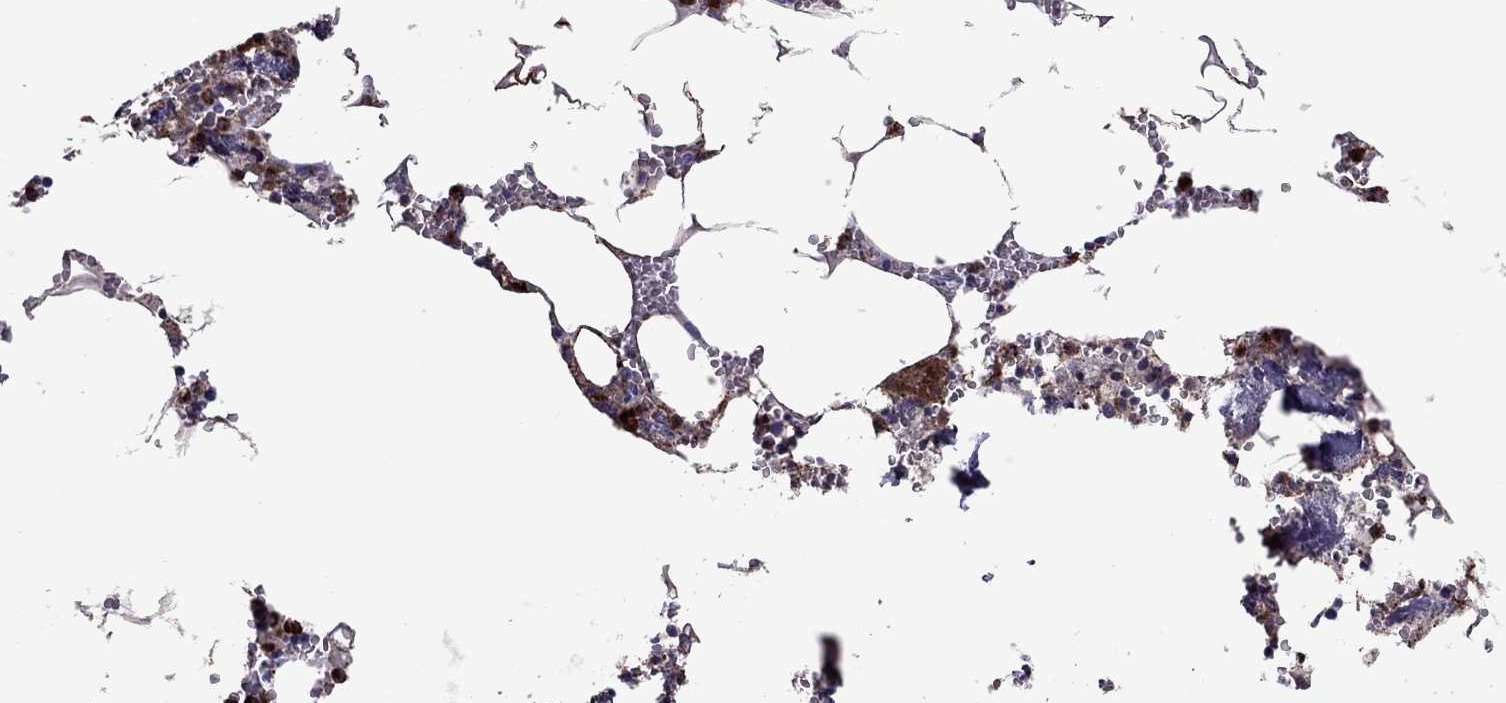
{"staining": {"intensity": "strong", "quantity": "25%-75%", "location": "cytoplasmic/membranous"}, "tissue": "bone marrow", "cell_type": "Hematopoietic cells", "image_type": "normal", "snomed": [{"axis": "morphology", "description": "Normal tissue, NOS"}, {"axis": "topography", "description": "Bone marrow"}], "caption": "An image of bone marrow stained for a protein demonstrates strong cytoplasmic/membranous brown staining in hematopoietic cells. Nuclei are stained in blue.", "gene": "CCL27", "patient": {"sex": "male", "age": 54}}